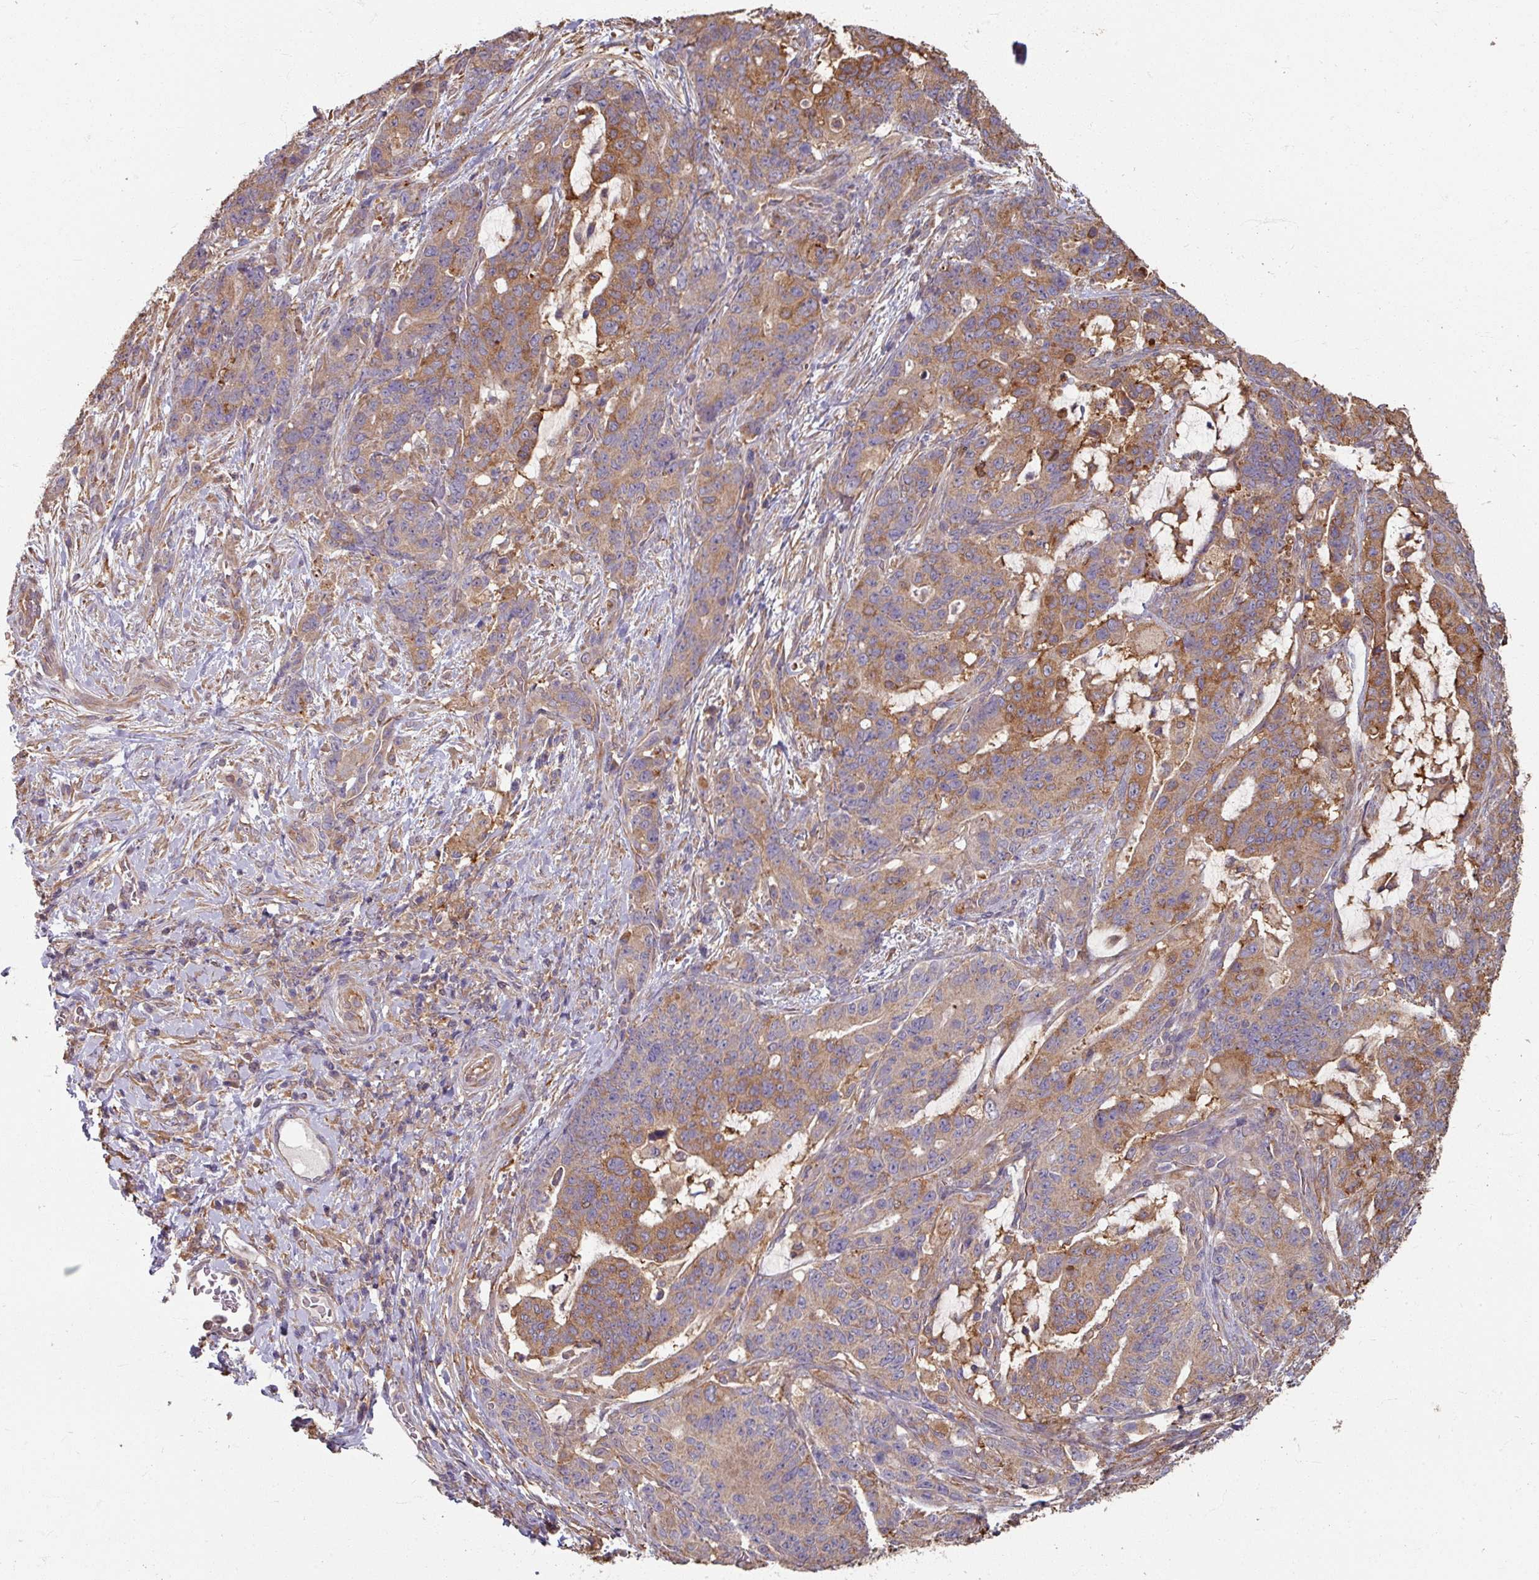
{"staining": {"intensity": "moderate", "quantity": "25%-75%", "location": "cytoplasmic/membranous"}, "tissue": "stomach cancer", "cell_type": "Tumor cells", "image_type": "cancer", "snomed": [{"axis": "morphology", "description": "Normal tissue, NOS"}, {"axis": "morphology", "description": "Adenocarcinoma, NOS"}, {"axis": "topography", "description": "Stomach"}], "caption": "Tumor cells exhibit medium levels of moderate cytoplasmic/membranous staining in approximately 25%-75% of cells in human stomach adenocarcinoma.", "gene": "CCDC68", "patient": {"sex": "female", "age": 64}}